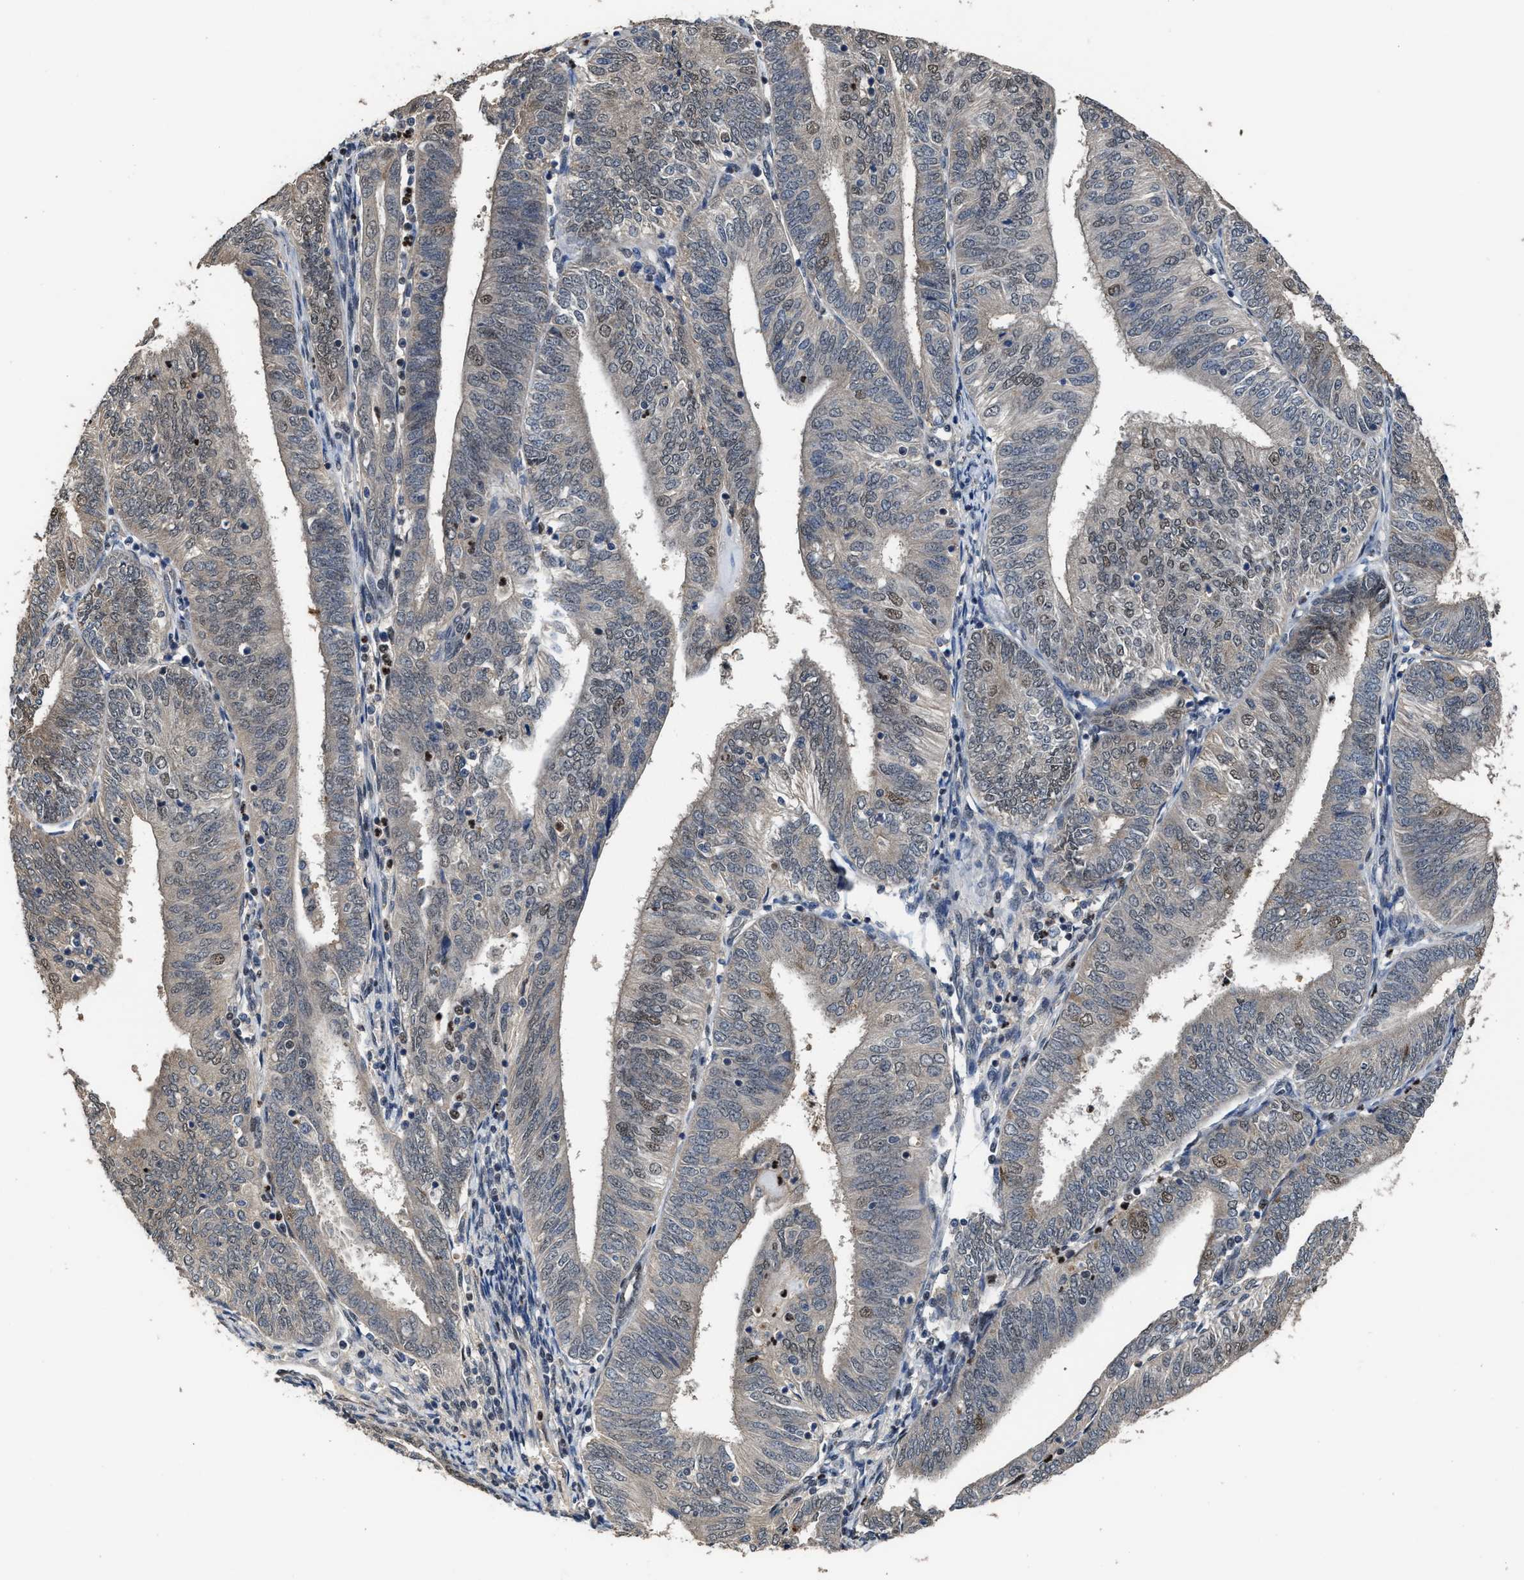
{"staining": {"intensity": "moderate", "quantity": "25%-75%", "location": "cytoplasmic/membranous,nuclear"}, "tissue": "endometrial cancer", "cell_type": "Tumor cells", "image_type": "cancer", "snomed": [{"axis": "morphology", "description": "Adenocarcinoma, NOS"}, {"axis": "topography", "description": "Endometrium"}], "caption": "Immunohistochemical staining of human adenocarcinoma (endometrial) exhibits medium levels of moderate cytoplasmic/membranous and nuclear protein positivity in about 25%-75% of tumor cells.", "gene": "ZNF20", "patient": {"sex": "female", "age": 58}}